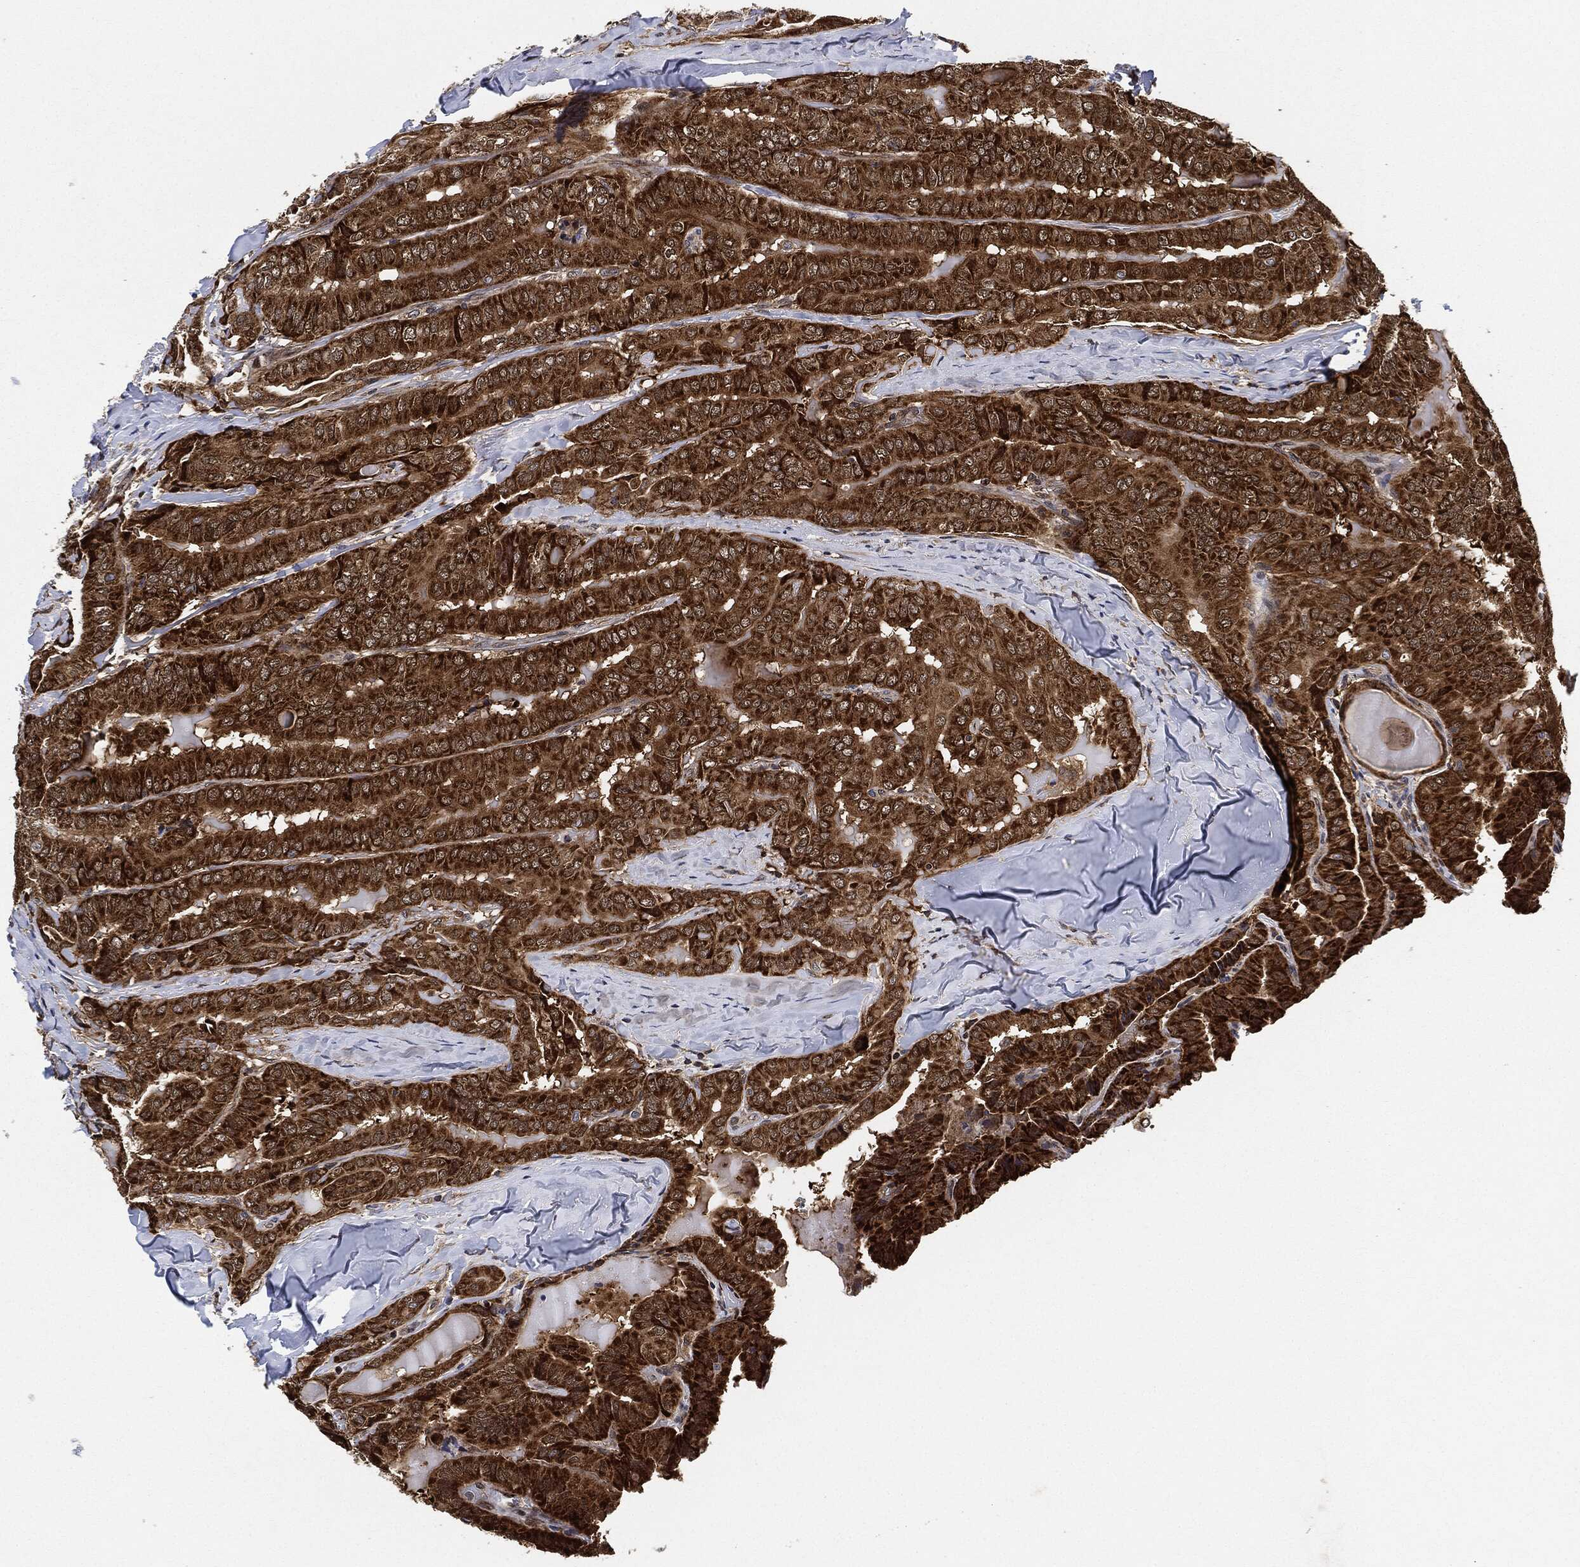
{"staining": {"intensity": "strong", "quantity": ">75%", "location": "cytoplasmic/membranous"}, "tissue": "thyroid cancer", "cell_type": "Tumor cells", "image_type": "cancer", "snomed": [{"axis": "morphology", "description": "Papillary adenocarcinoma, NOS"}, {"axis": "topography", "description": "Thyroid gland"}], "caption": "This is a photomicrograph of immunohistochemistry staining of papillary adenocarcinoma (thyroid), which shows strong staining in the cytoplasmic/membranous of tumor cells.", "gene": "RNASEL", "patient": {"sex": "female", "age": 68}}